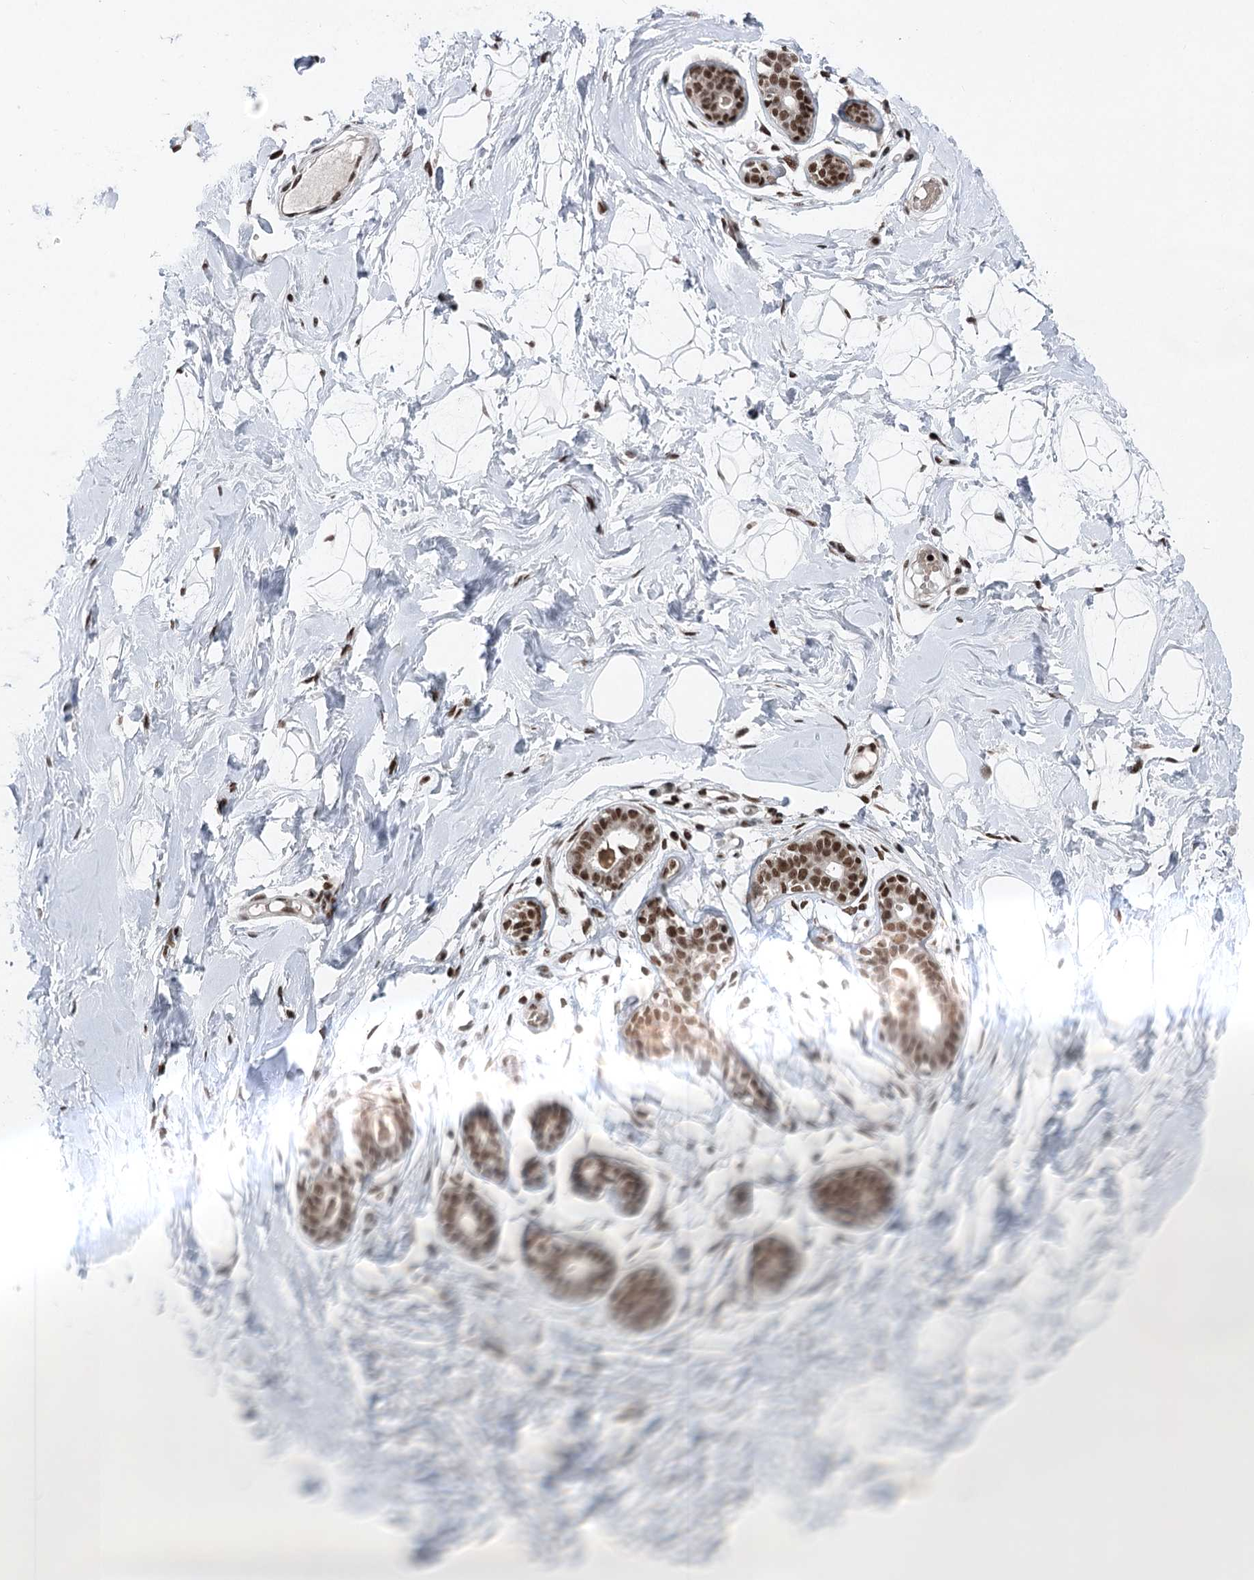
{"staining": {"intensity": "strong", "quantity": "25%-75%", "location": "nuclear"}, "tissue": "breast", "cell_type": "Adipocytes", "image_type": "normal", "snomed": [{"axis": "morphology", "description": "Normal tissue, NOS"}, {"axis": "morphology", "description": "Adenoma, NOS"}, {"axis": "topography", "description": "Breast"}], "caption": "Immunohistochemistry histopathology image of unremarkable breast: human breast stained using immunohistochemistry (IHC) reveals high levels of strong protein expression localized specifically in the nuclear of adipocytes, appearing as a nuclear brown color.", "gene": "CGGBP1", "patient": {"sex": "female", "age": 23}}